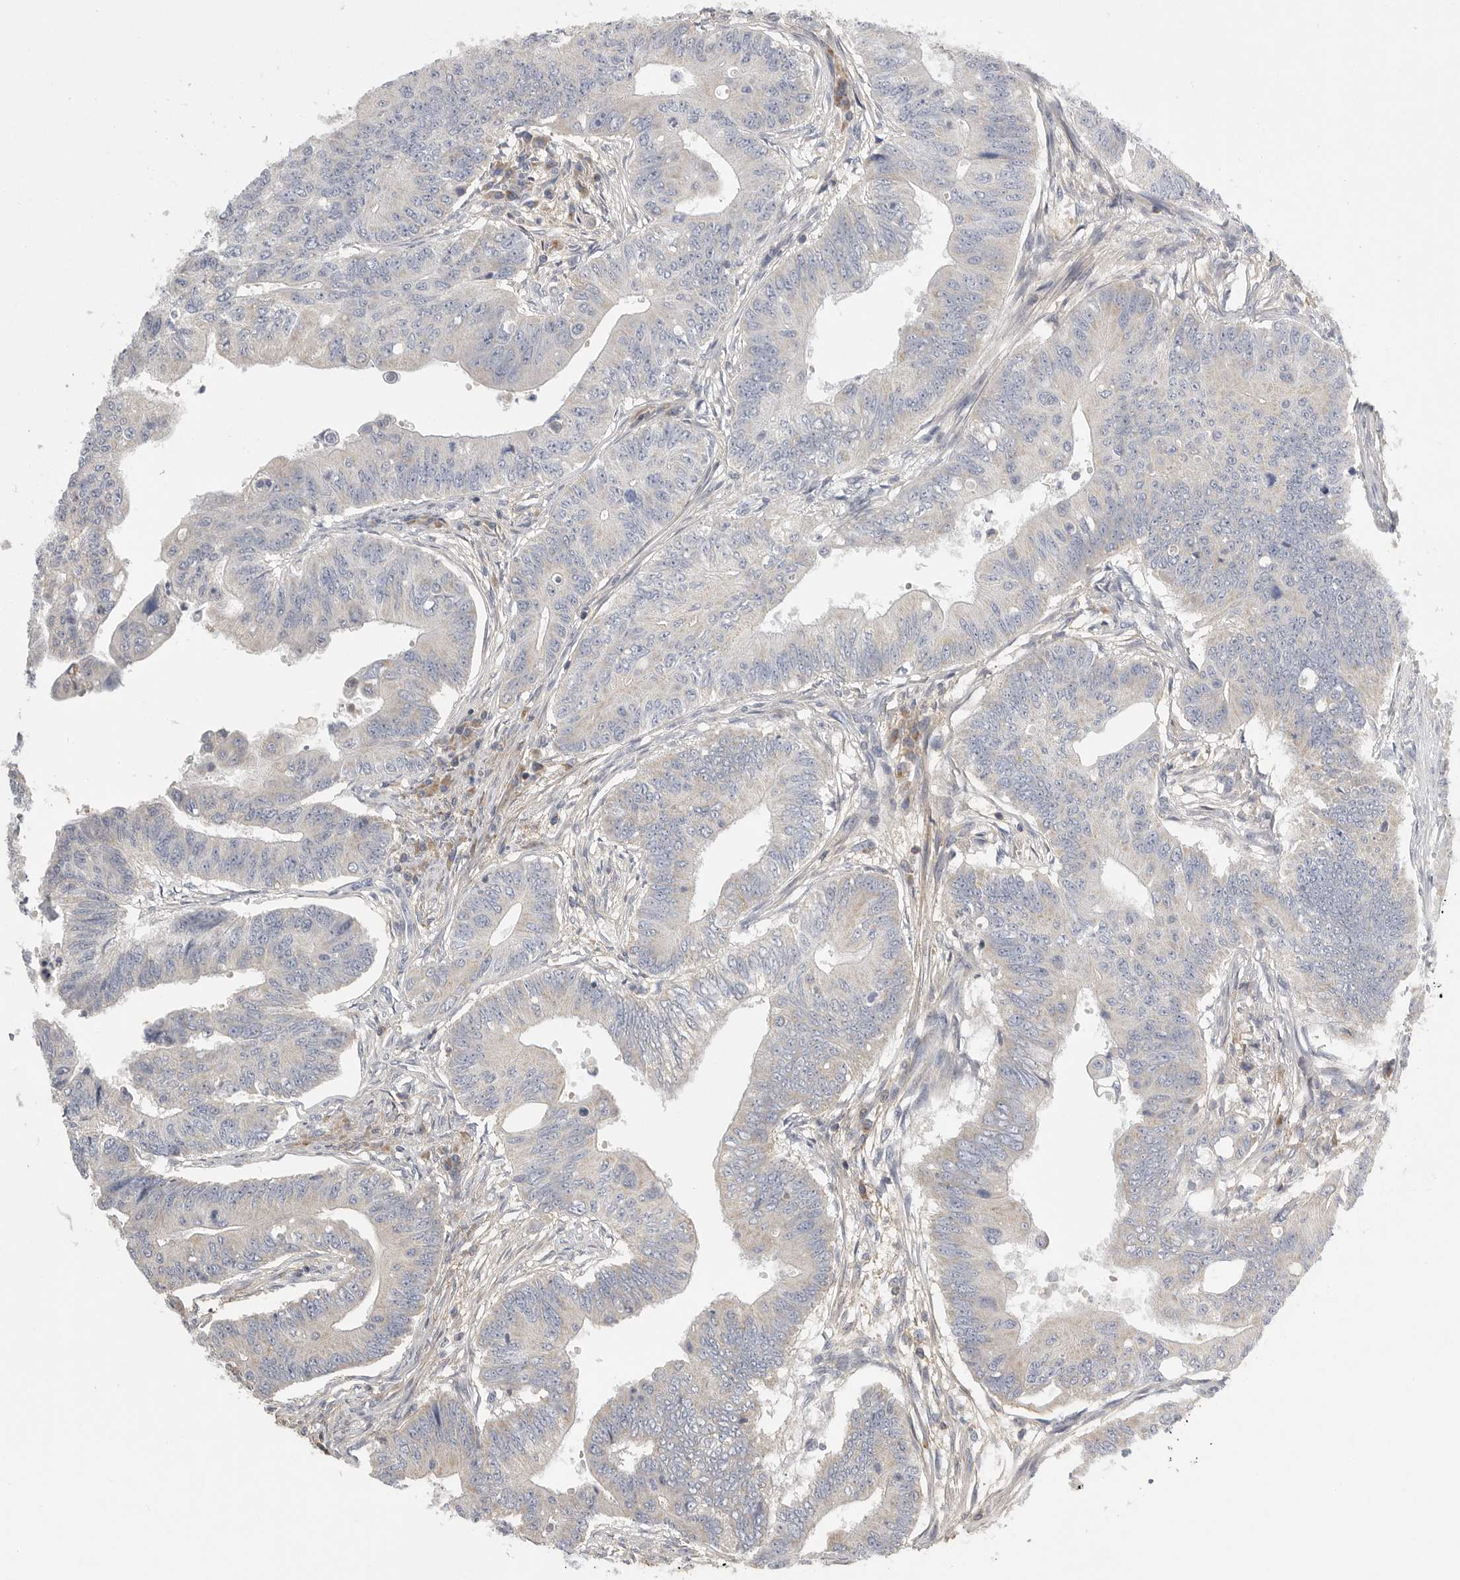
{"staining": {"intensity": "negative", "quantity": "none", "location": "none"}, "tissue": "colorectal cancer", "cell_type": "Tumor cells", "image_type": "cancer", "snomed": [{"axis": "morphology", "description": "Adenoma, NOS"}, {"axis": "morphology", "description": "Adenocarcinoma, NOS"}, {"axis": "topography", "description": "Colon"}], "caption": "Colorectal cancer was stained to show a protein in brown. There is no significant staining in tumor cells.", "gene": "SDC3", "patient": {"sex": "male", "age": 79}}